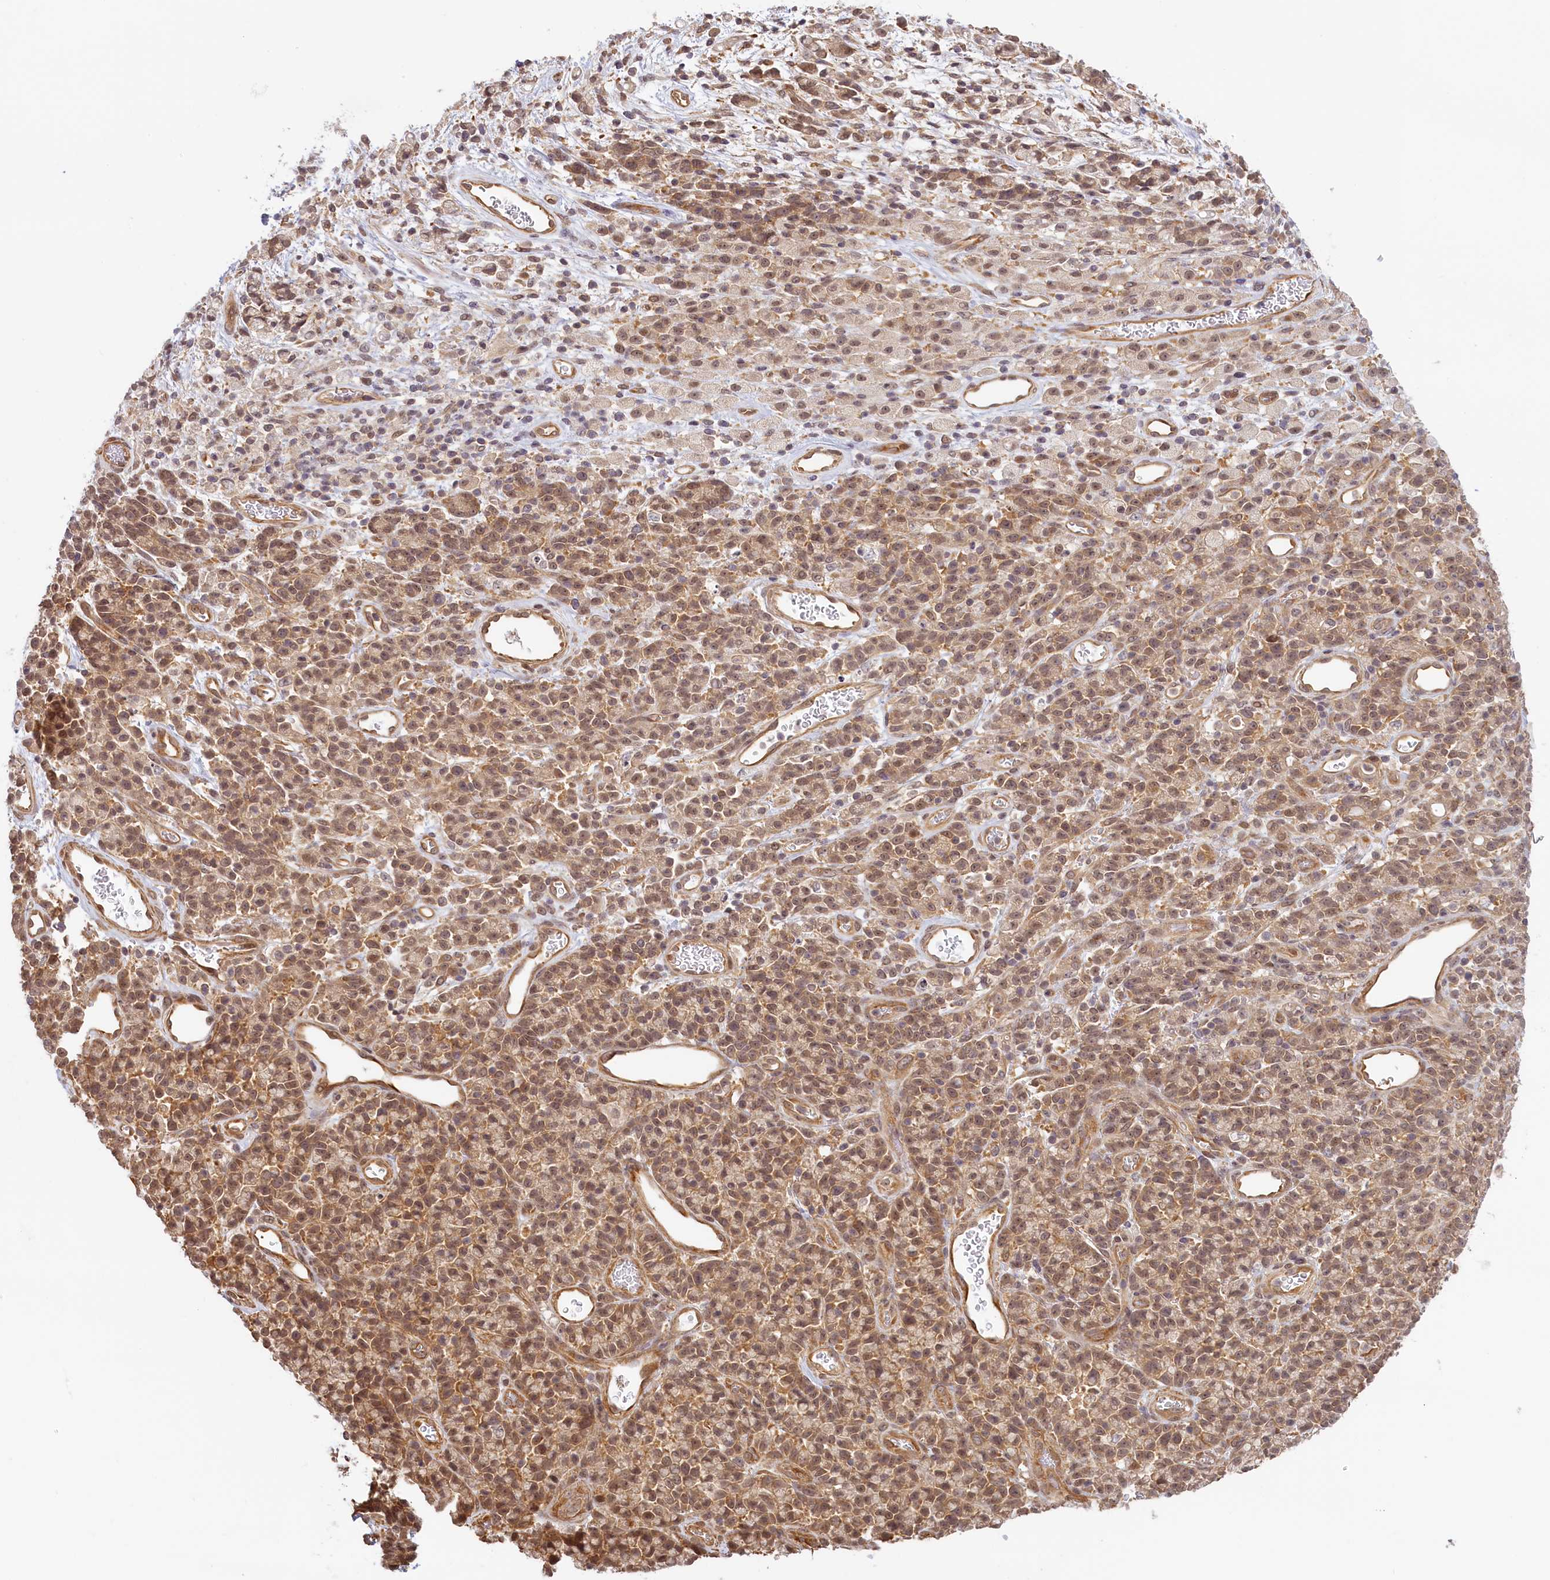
{"staining": {"intensity": "moderate", "quantity": ">75%", "location": "cytoplasmic/membranous,nuclear"}, "tissue": "stomach cancer", "cell_type": "Tumor cells", "image_type": "cancer", "snomed": [{"axis": "morphology", "description": "Adenocarcinoma, NOS"}, {"axis": "topography", "description": "Stomach"}], "caption": "Immunohistochemistry photomicrograph of neoplastic tissue: stomach cancer stained using immunohistochemistry shows medium levels of moderate protein expression localized specifically in the cytoplasmic/membranous and nuclear of tumor cells, appearing as a cytoplasmic/membranous and nuclear brown color.", "gene": "C19orf44", "patient": {"sex": "female", "age": 60}}